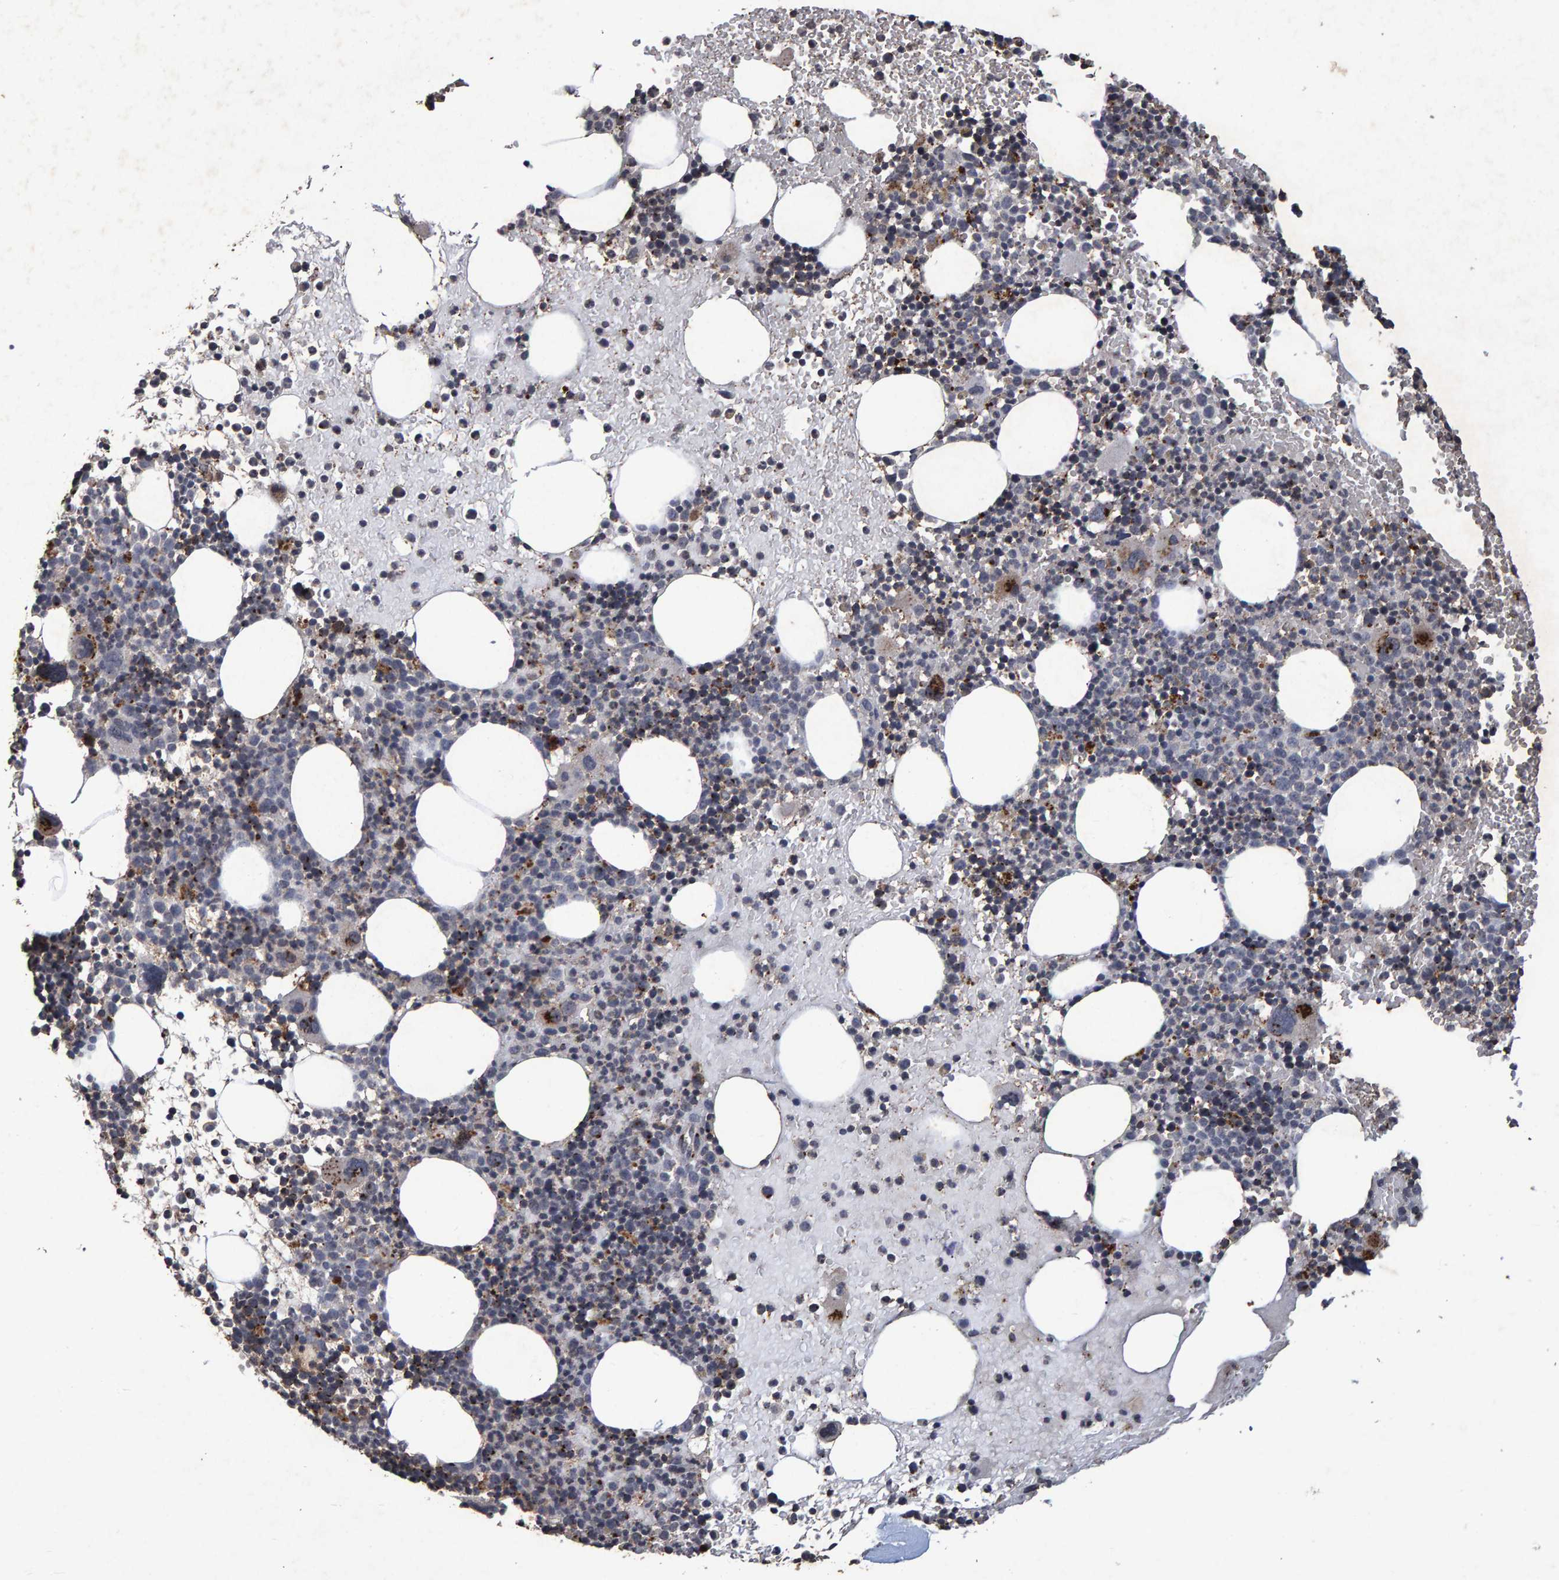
{"staining": {"intensity": "moderate", "quantity": "<25%", "location": "cytoplasmic/membranous"}, "tissue": "bone marrow", "cell_type": "Hematopoietic cells", "image_type": "normal", "snomed": [{"axis": "morphology", "description": "Normal tissue, NOS"}, {"axis": "morphology", "description": "Inflammation, NOS"}, {"axis": "topography", "description": "Bone marrow"}], "caption": "Bone marrow stained with DAB immunohistochemistry exhibits low levels of moderate cytoplasmic/membranous expression in about <25% of hematopoietic cells. Using DAB (brown) and hematoxylin (blue) stains, captured at high magnification using brightfield microscopy.", "gene": "GALC", "patient": {"sex": "male", "age": 78}}